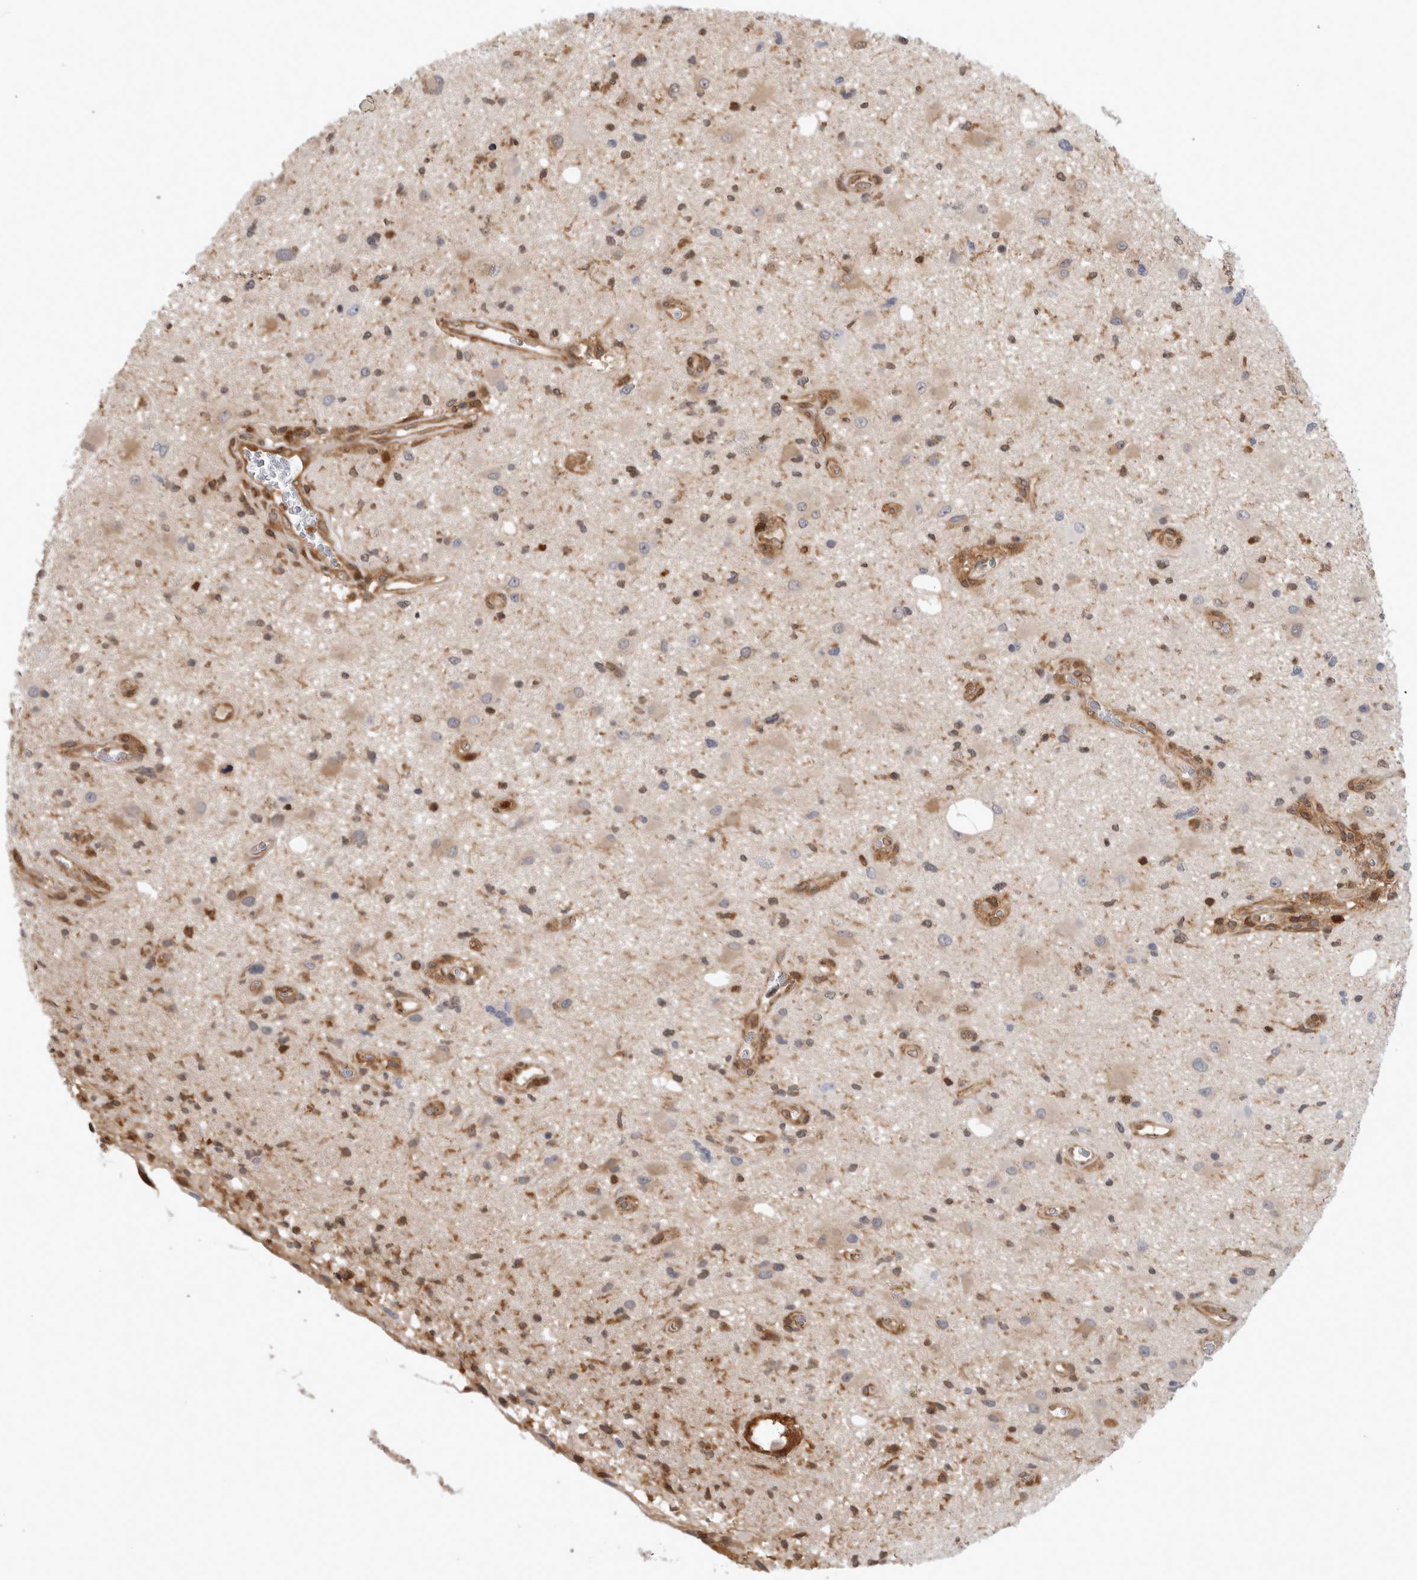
{"staining": {"intensity": "moderate", "quantity": "<25%", "location": "cytoplasmic/membranous"}, "tissue": "glioma", "cell_type": "Tumor cells", "image_type": "cancer", "snomed": [{"axis": "morphology", "description": "Glioma, malignant, High grade"}, {"axis": "topography", "description": "Brain"}], "caption": "Malignant glioma (high-grade) stained with IHC reveals moderate cytoplasmic/membranous staining in approximately <25% of tumor cells.", "gene": "ASTN2", "patient": {"sex": "male", "age": 33}}